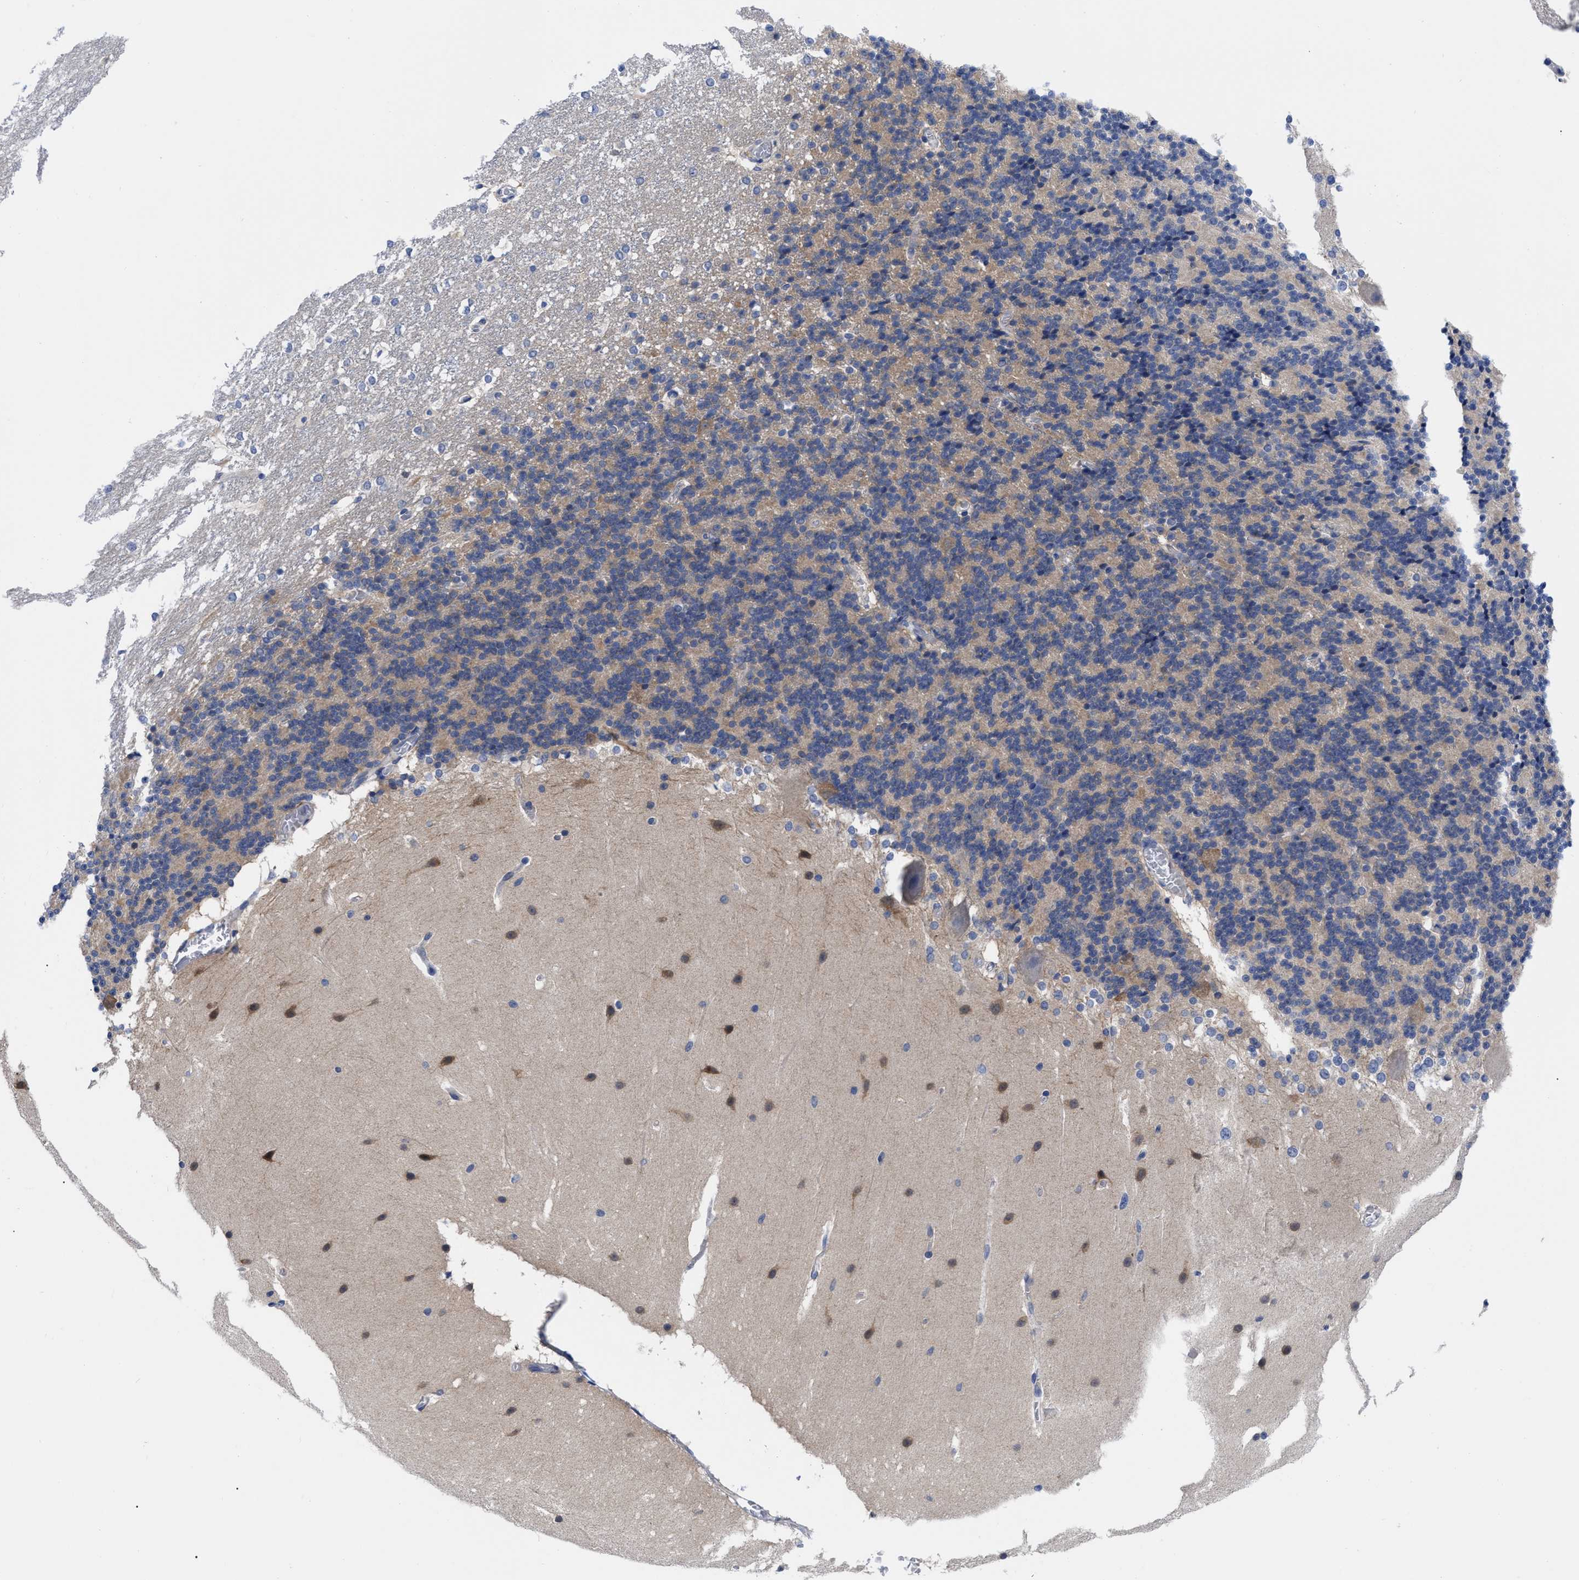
{"staining": {"intensity": "weak", "quantity": "25%-75%", "location": "cytoplasmic/membranous"}, "tissue": "cerebellum", "cell_type": "Cells in granular layer", "image_type": "normal", "snomed": [{"axis": "morphology", "description": "Normal tissue, NOS"}, {"axis": "topography", "description": "Cerebellum"}], "caption": "This image displays benign cerebellum stained with IHC to label a protein in brown. The cytoplasmic/membranous of cells in granular layer show weak positivity for the protein. Nuclei are counter-stained blue.", "gene": "RBKS", "patient": {"sex": "female", "age": 19}}